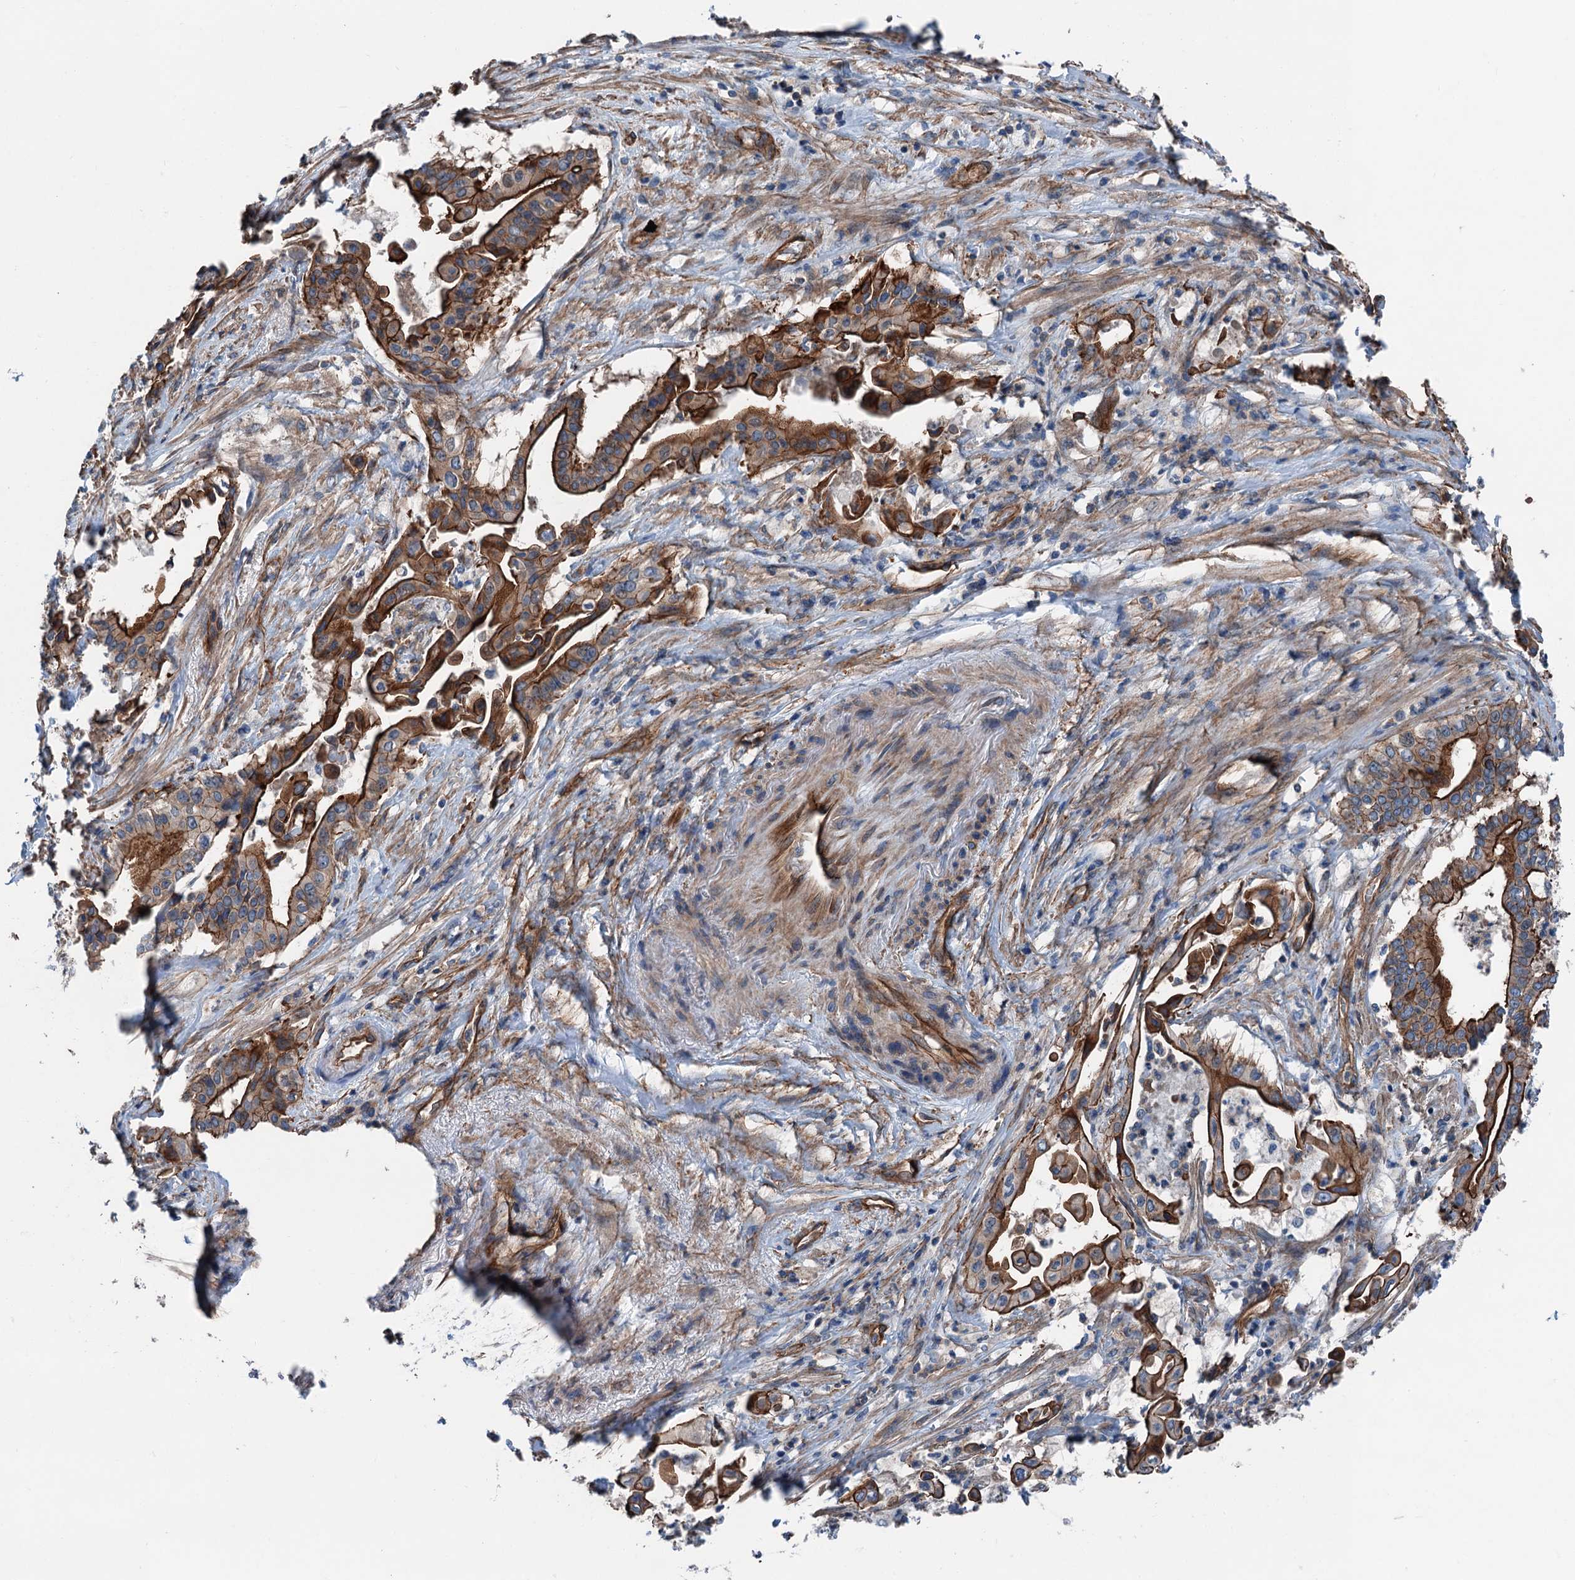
{"staining": {"intensity": "strong", "quantity": ">75%", "location": "cytoplasmic/membranous"}, "tissue": "pancreatic cancer", "cell_type": "Tumor cells", "image_type": "cancer", "snomed": [{"axis": "morphology", "description": "Adenocarcinoma, NOS"}, {"axis": "topography", "description": "Pancreas"}], "caption": "Protein expression analysis of pancreatic cancer (adenocarcinoma) exhibits strong cytoplasmic/membranous expression in about >75% of tumor cells.", "gene": "NMRAL1", "patient": {"sex": "female", "age": 77}}